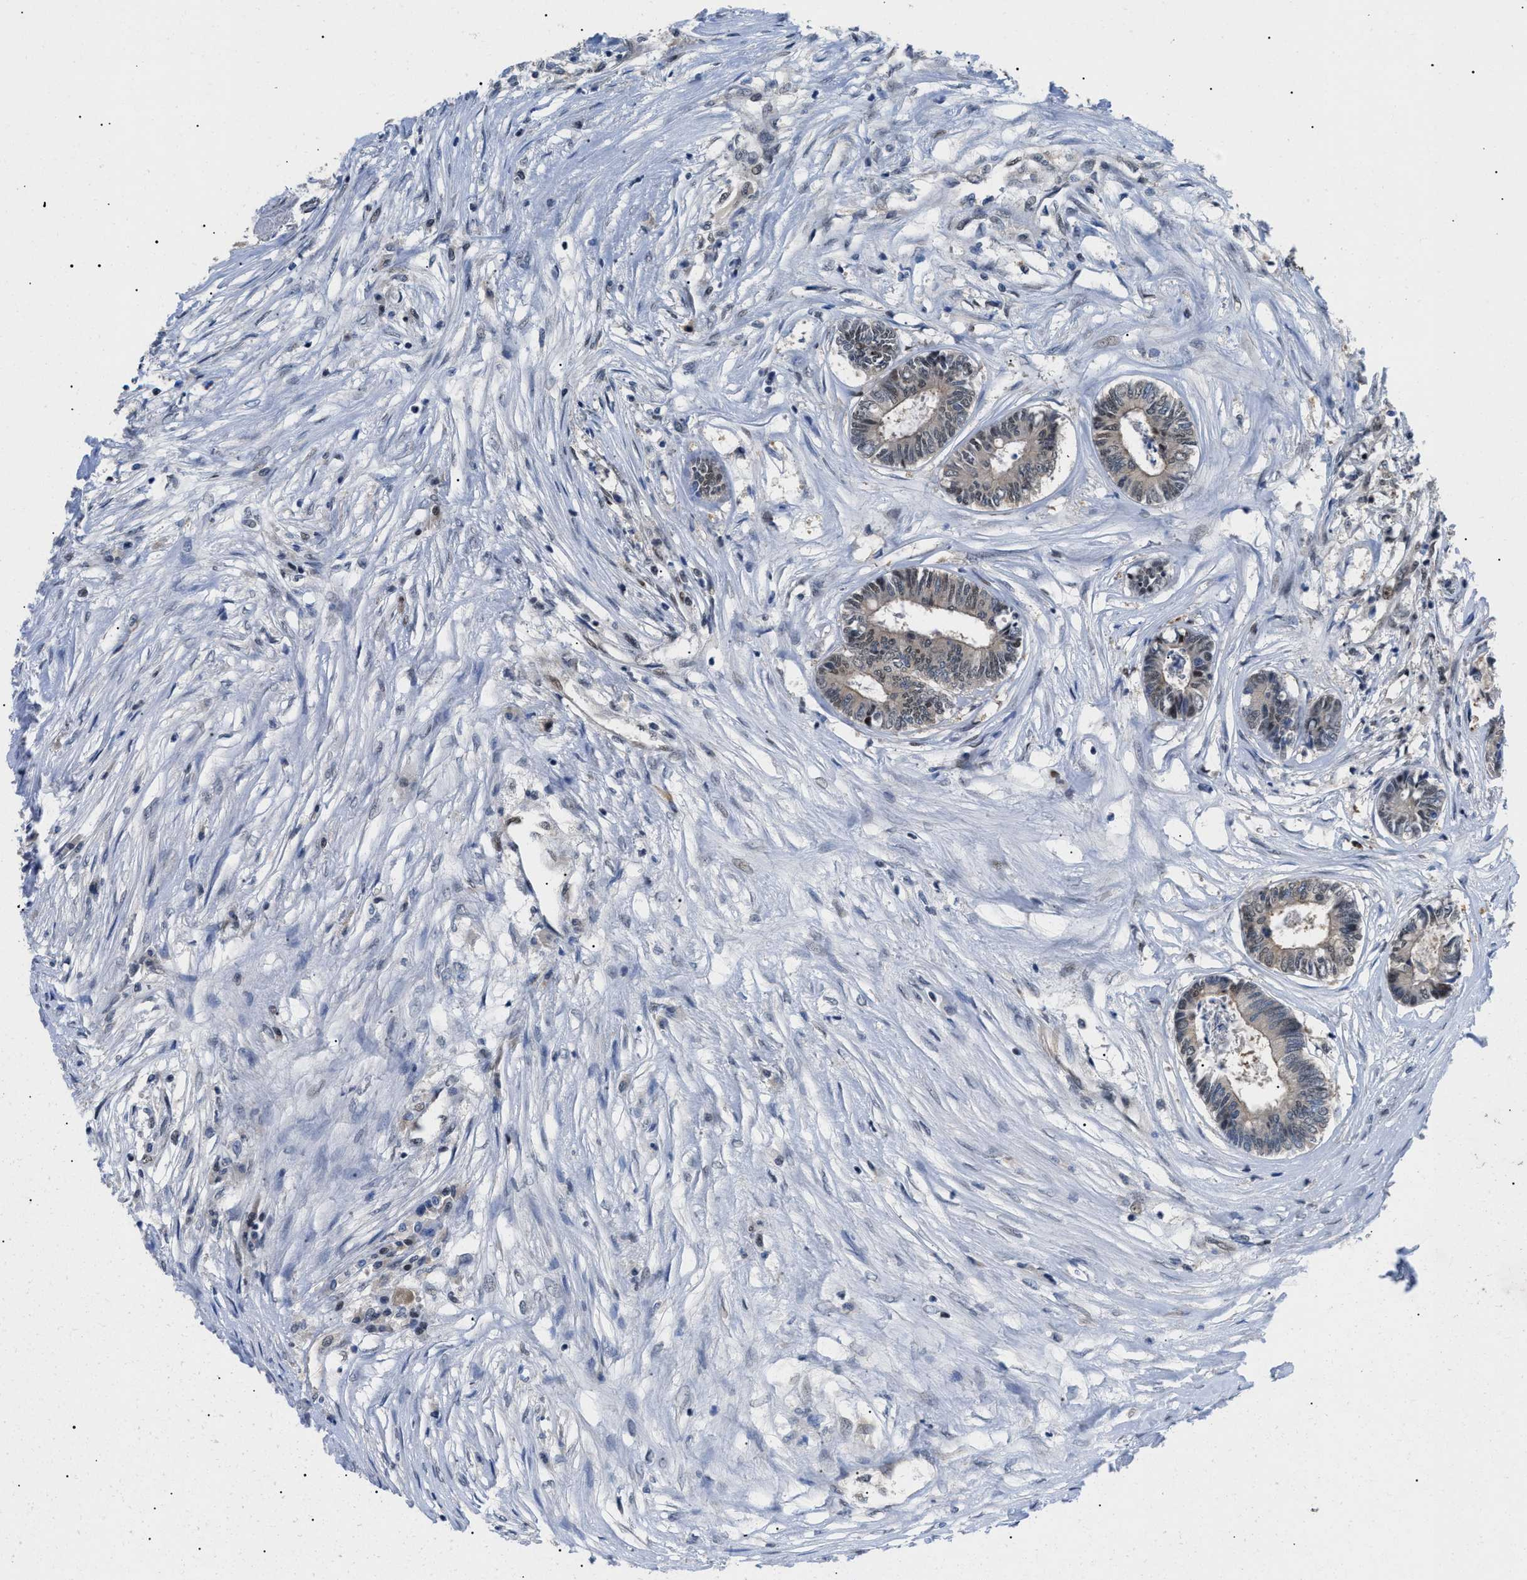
{"staining": {"intensity": "weak", "quantity": "<25%", "location": "nuclear"}, "tissue": "colorectal cancer", "cell_type": "Tumor cells", "image_type": "cancer", "snomed": [{"axis": "morphology", "description": "Adenocarcinoma, NOS"}, {"axis": "topography", "description": "Rectum"}], "caption": "The immunohistochemistry photomicrograph has no significant staining in tumor cells of adenocarcinoma (colorectal) tissue.", "gene": "GARRE1", "patient": {"sex": "male", "age": 63}}